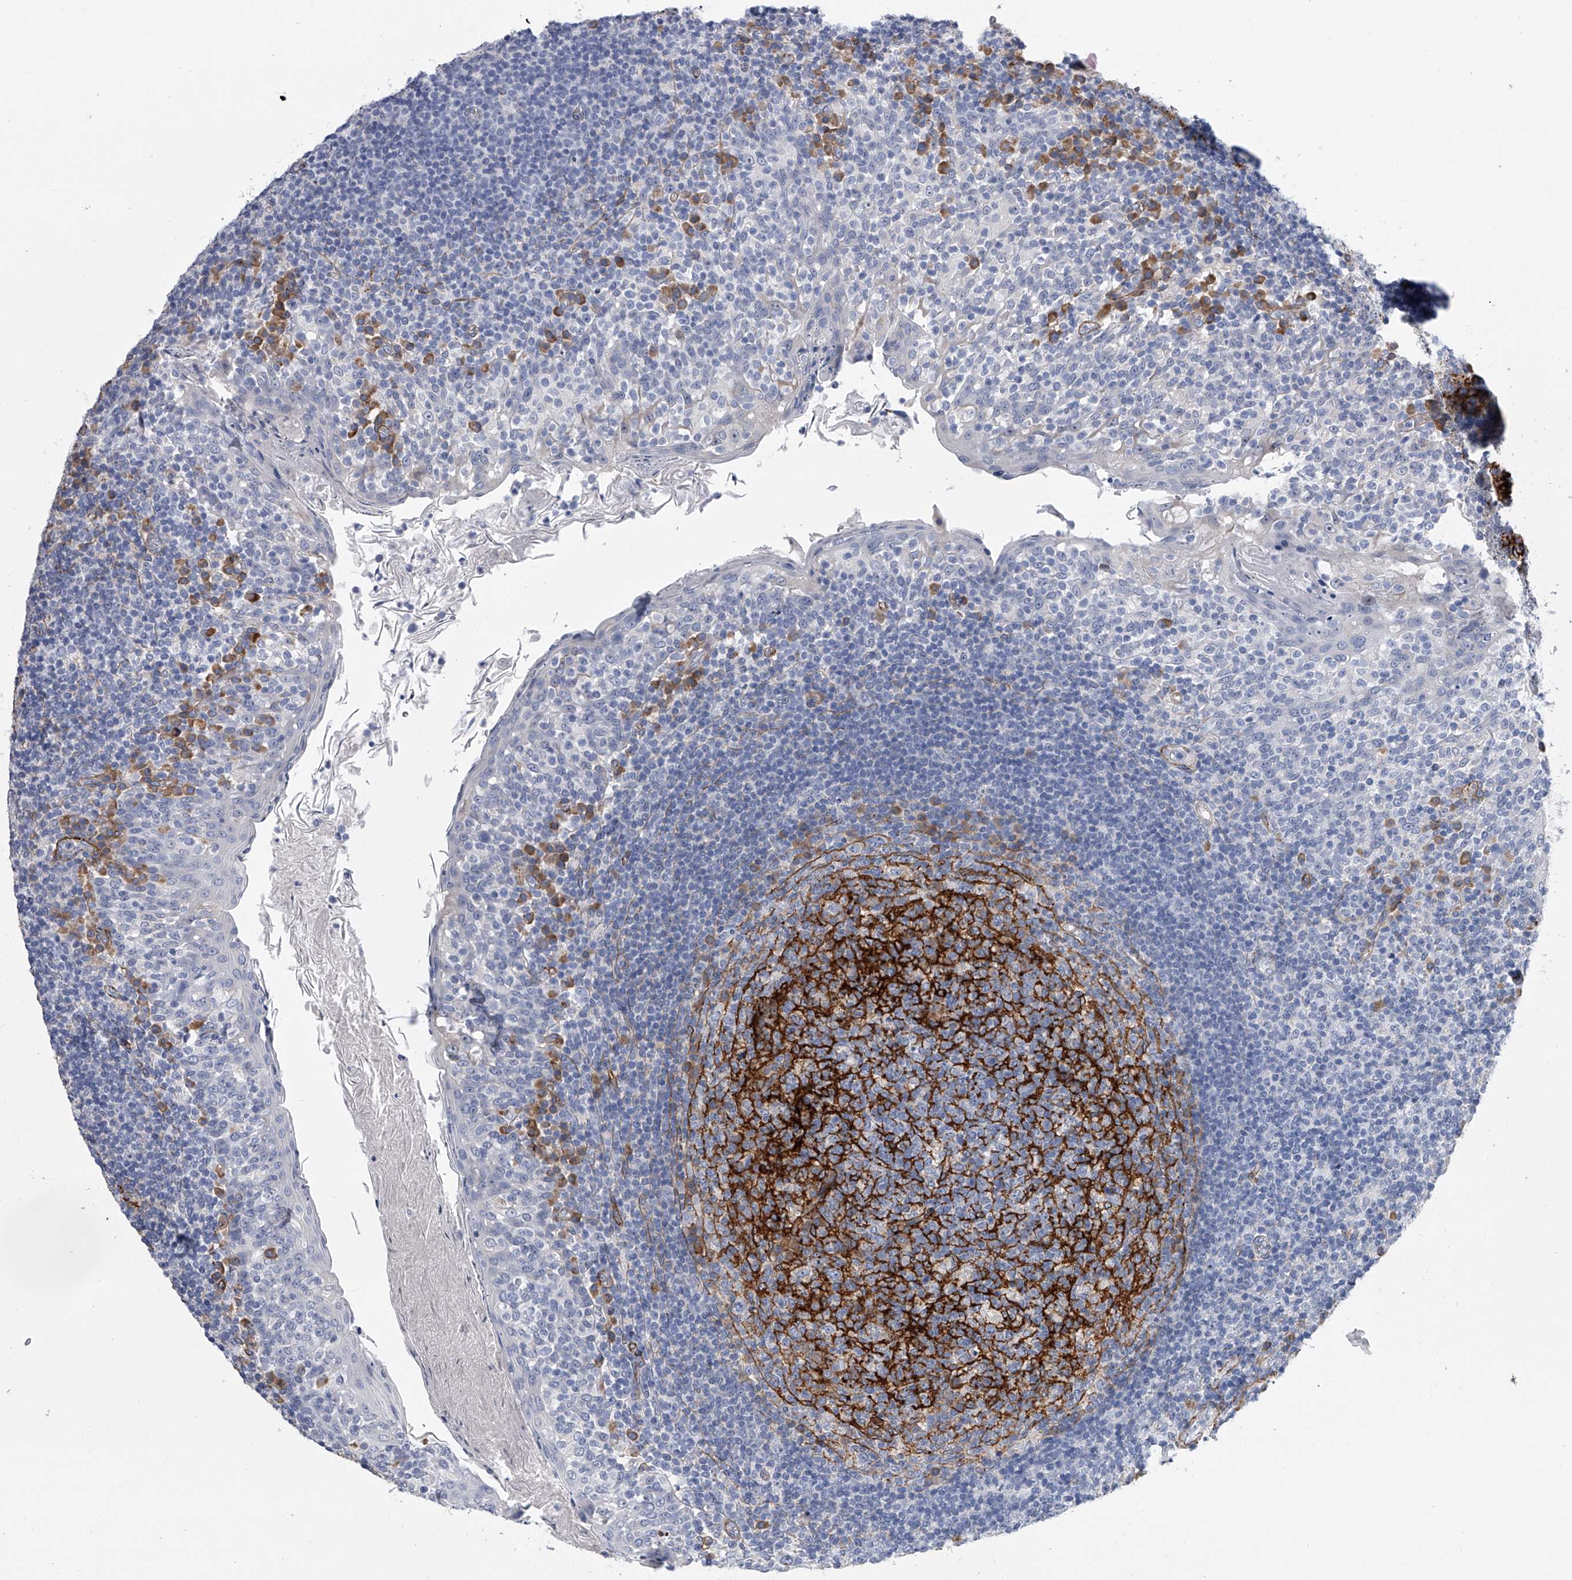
{"staining": {"intensity": "negative", "quantity": "none", "location": "none"}, "tissue": "tonsil", "cell_type": "Germinal center cells", "image_type": "normal", "snomed": [{"axis": "morphology", "description": "Normal tissue, NOS"}, {"axis": "topography", "description": "Tonsil"}], "caption": "Immunohistochemistry (IHC) histopathology image of normal tonsil: human tonsil stained with DAB demonstrates no significant protein staining in germinal center cells.", "gene": "ALG14", "patient": {"sex": "female", "age": 19}}